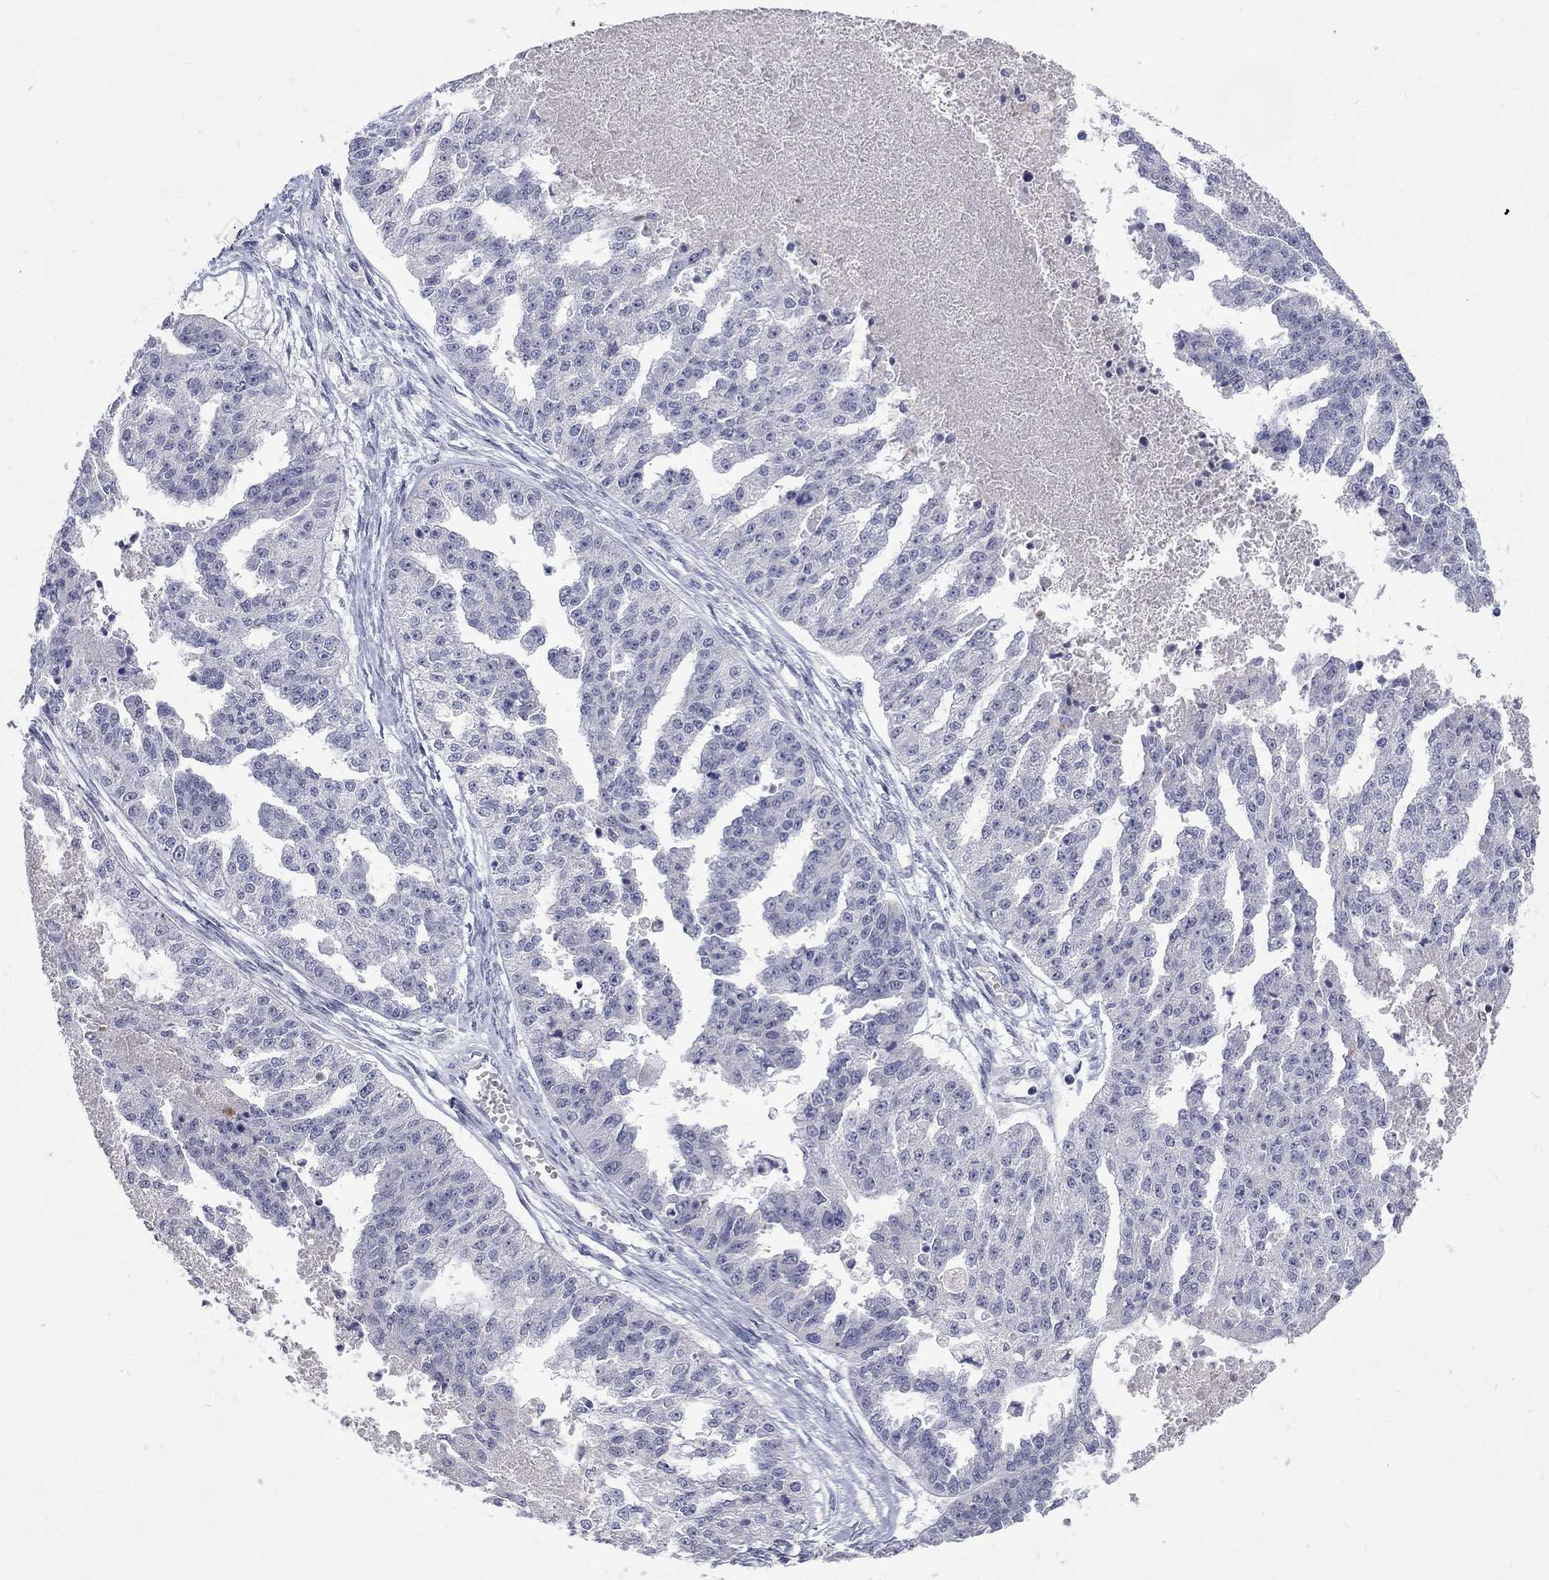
{"staining": {"intensity": "negative", "quantity": "none", "location": "none"}, "tissue": "ovarian cancer", "cell_type": "Tumor cells", "image_type": "cancer", "snomed": [{"axis": "morphology", "description": "Cystadenocarcinoma, serous, NOS"}, {"axis": "topography", "description": "Ovary"}], "caption": "Tumor cells show no significant protein positivity in ovarian serous cystadenocarcinoma.", "gene": "CTNND2", "patient": {"sex": "female", "age": 58}}